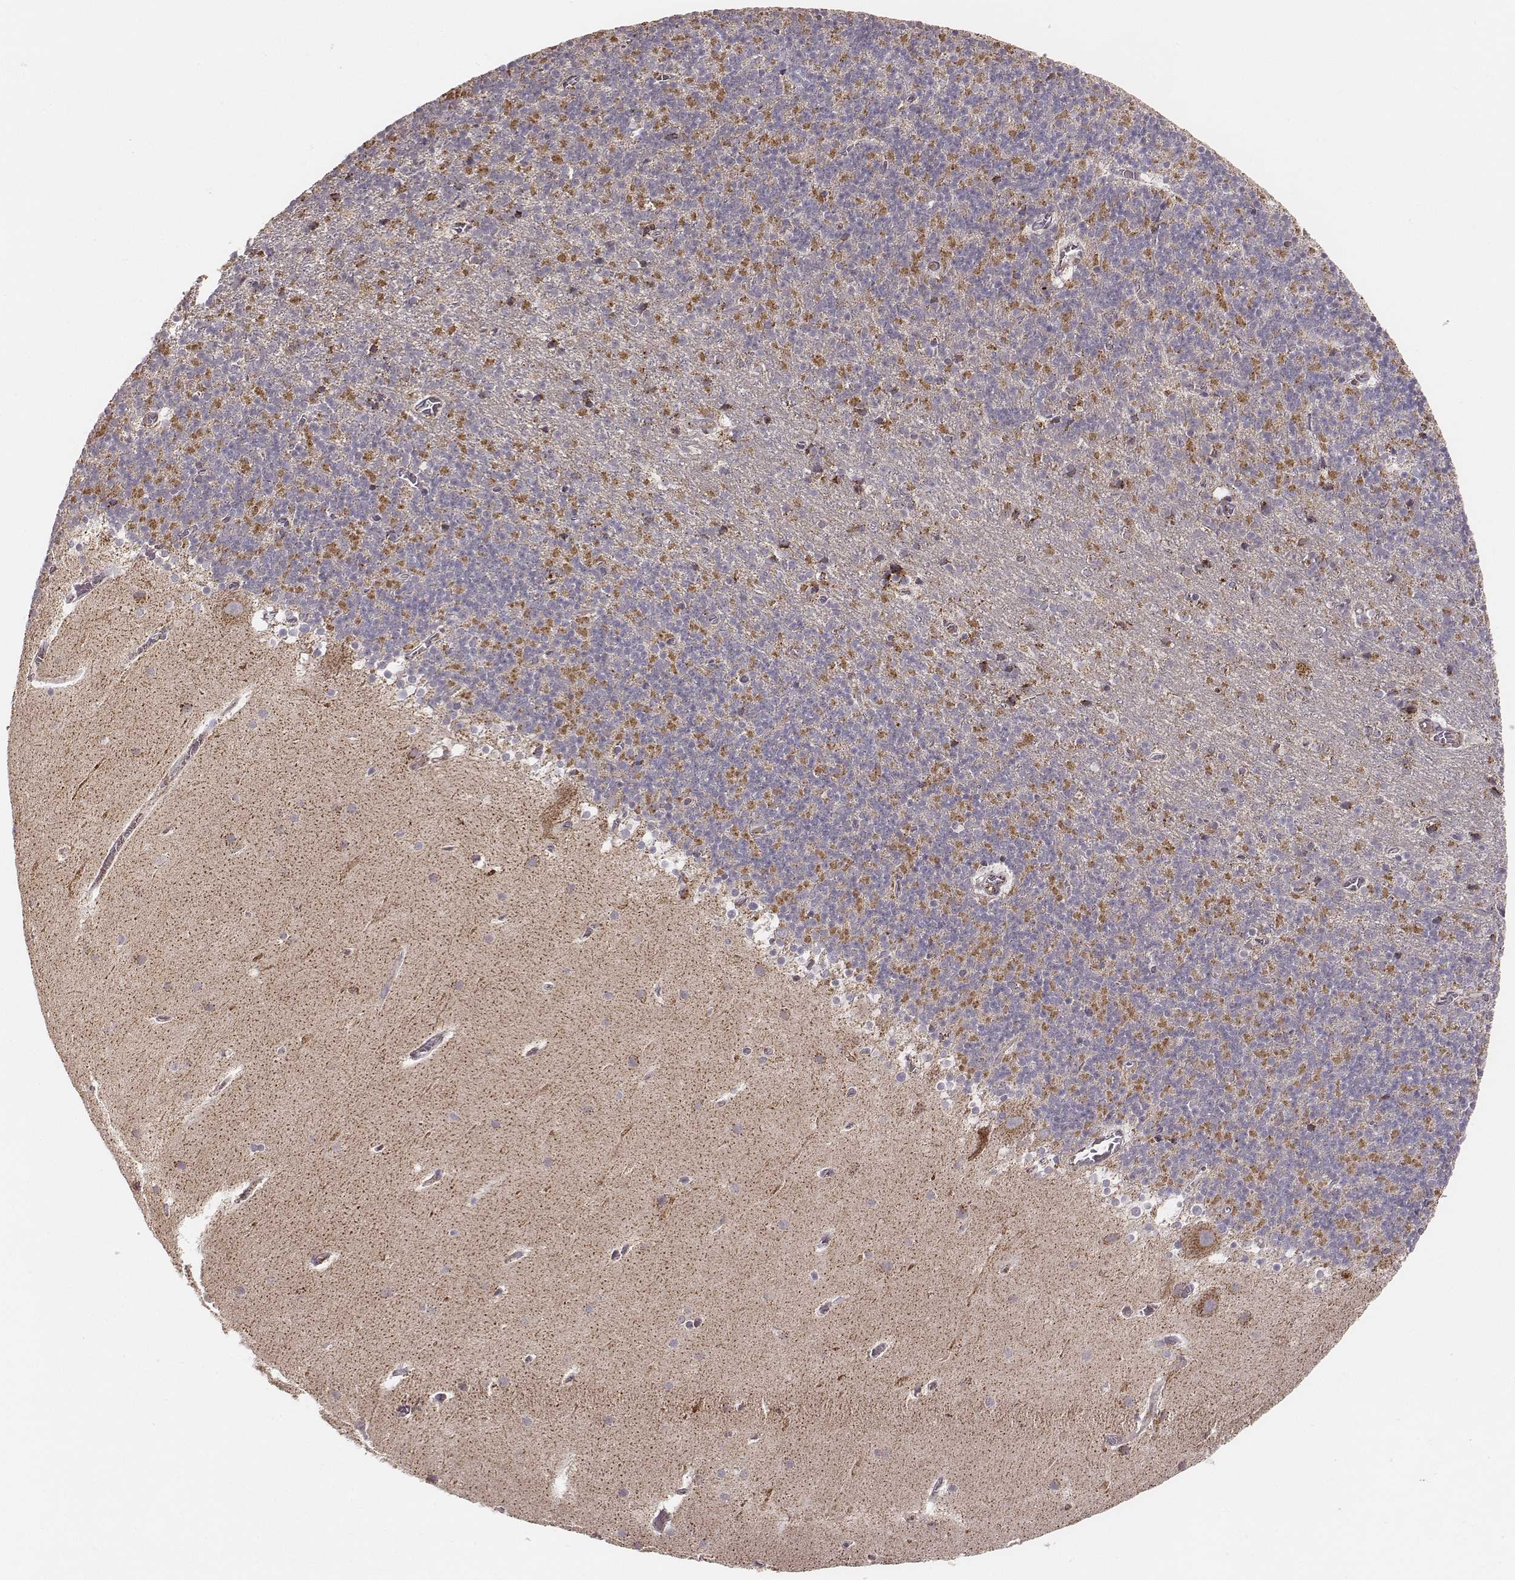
{"staining": {"intensity": "moderate", "quantity": "<25%", "location": "cytoplasmic/membranous"}, "tissue": "cerebellum", "cell_type": "Cells in granular layer", "image_type": "normal", "snomed": [{"axis": "morphology", "description": "Normal tissue, NOS"}, {"axis": "topography", "description": "Cerebellum"}], "caption": "Cells in granular layer display low levels of moderate cytoplasmic/membranous staining in approximately <25% of cells in unremarkable human cerebellum.", "gene": "TUFM", "patient": {"sex": "male", "age": 70}}